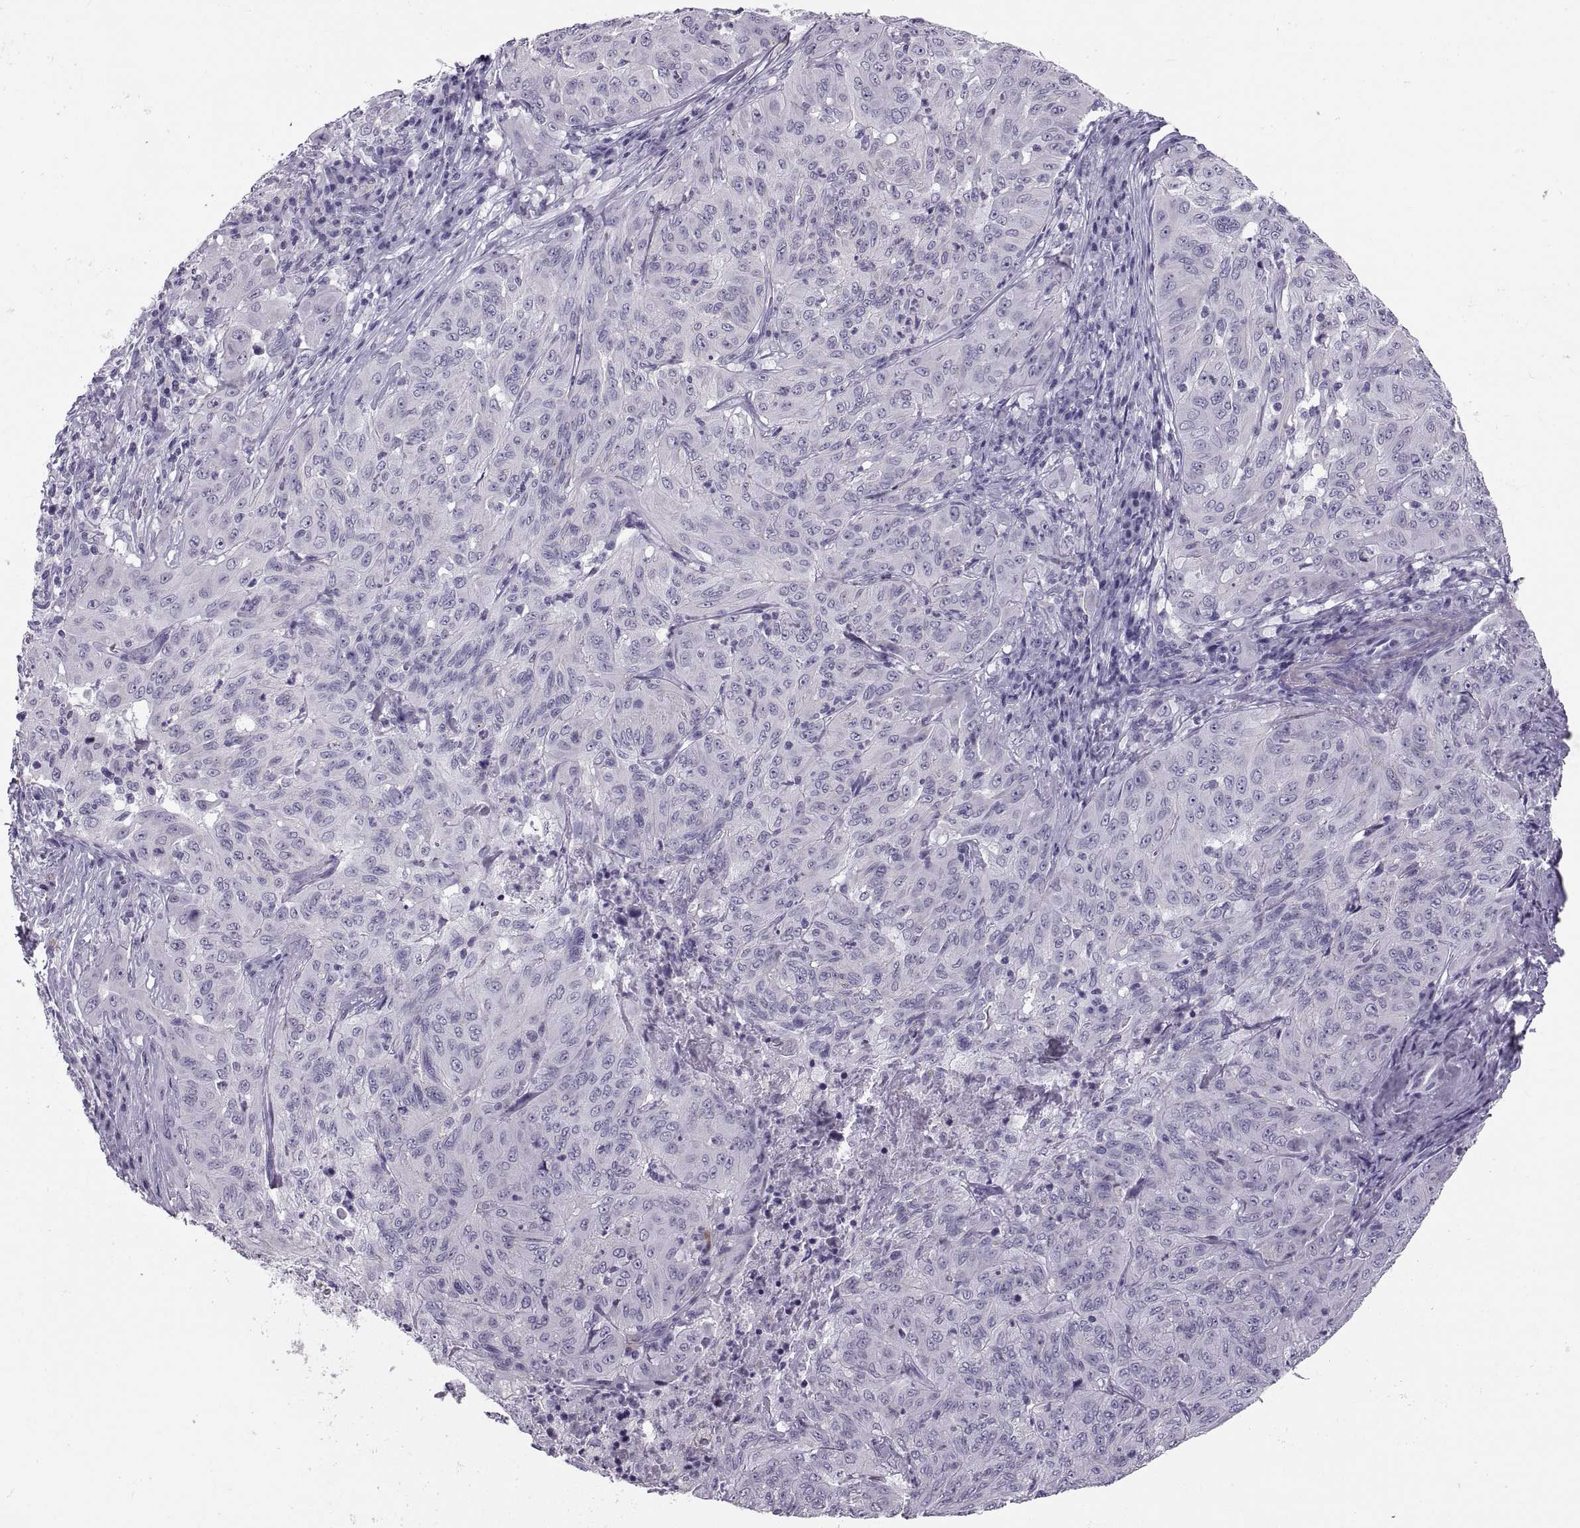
{"staining": {"intensity": "negative", "quantity": "none", "location": "none"}, "tissue": "pancreatic cancer", "cell_type": "Tumor cells", "image_type": "cancer", "snomed": [{"axis": "morphology", "description": "Adenocarcinoma, NOS"}, {"axis": "topography", "description": "Pancreas"}], "caption": "Immunohistochemistry (IHC) of human pancreatic cancer (adenocarcinoma) reveals no expression in tumor cells.", "gene": "QRICH2", "patient": {"sex": "male", "age": 63}}